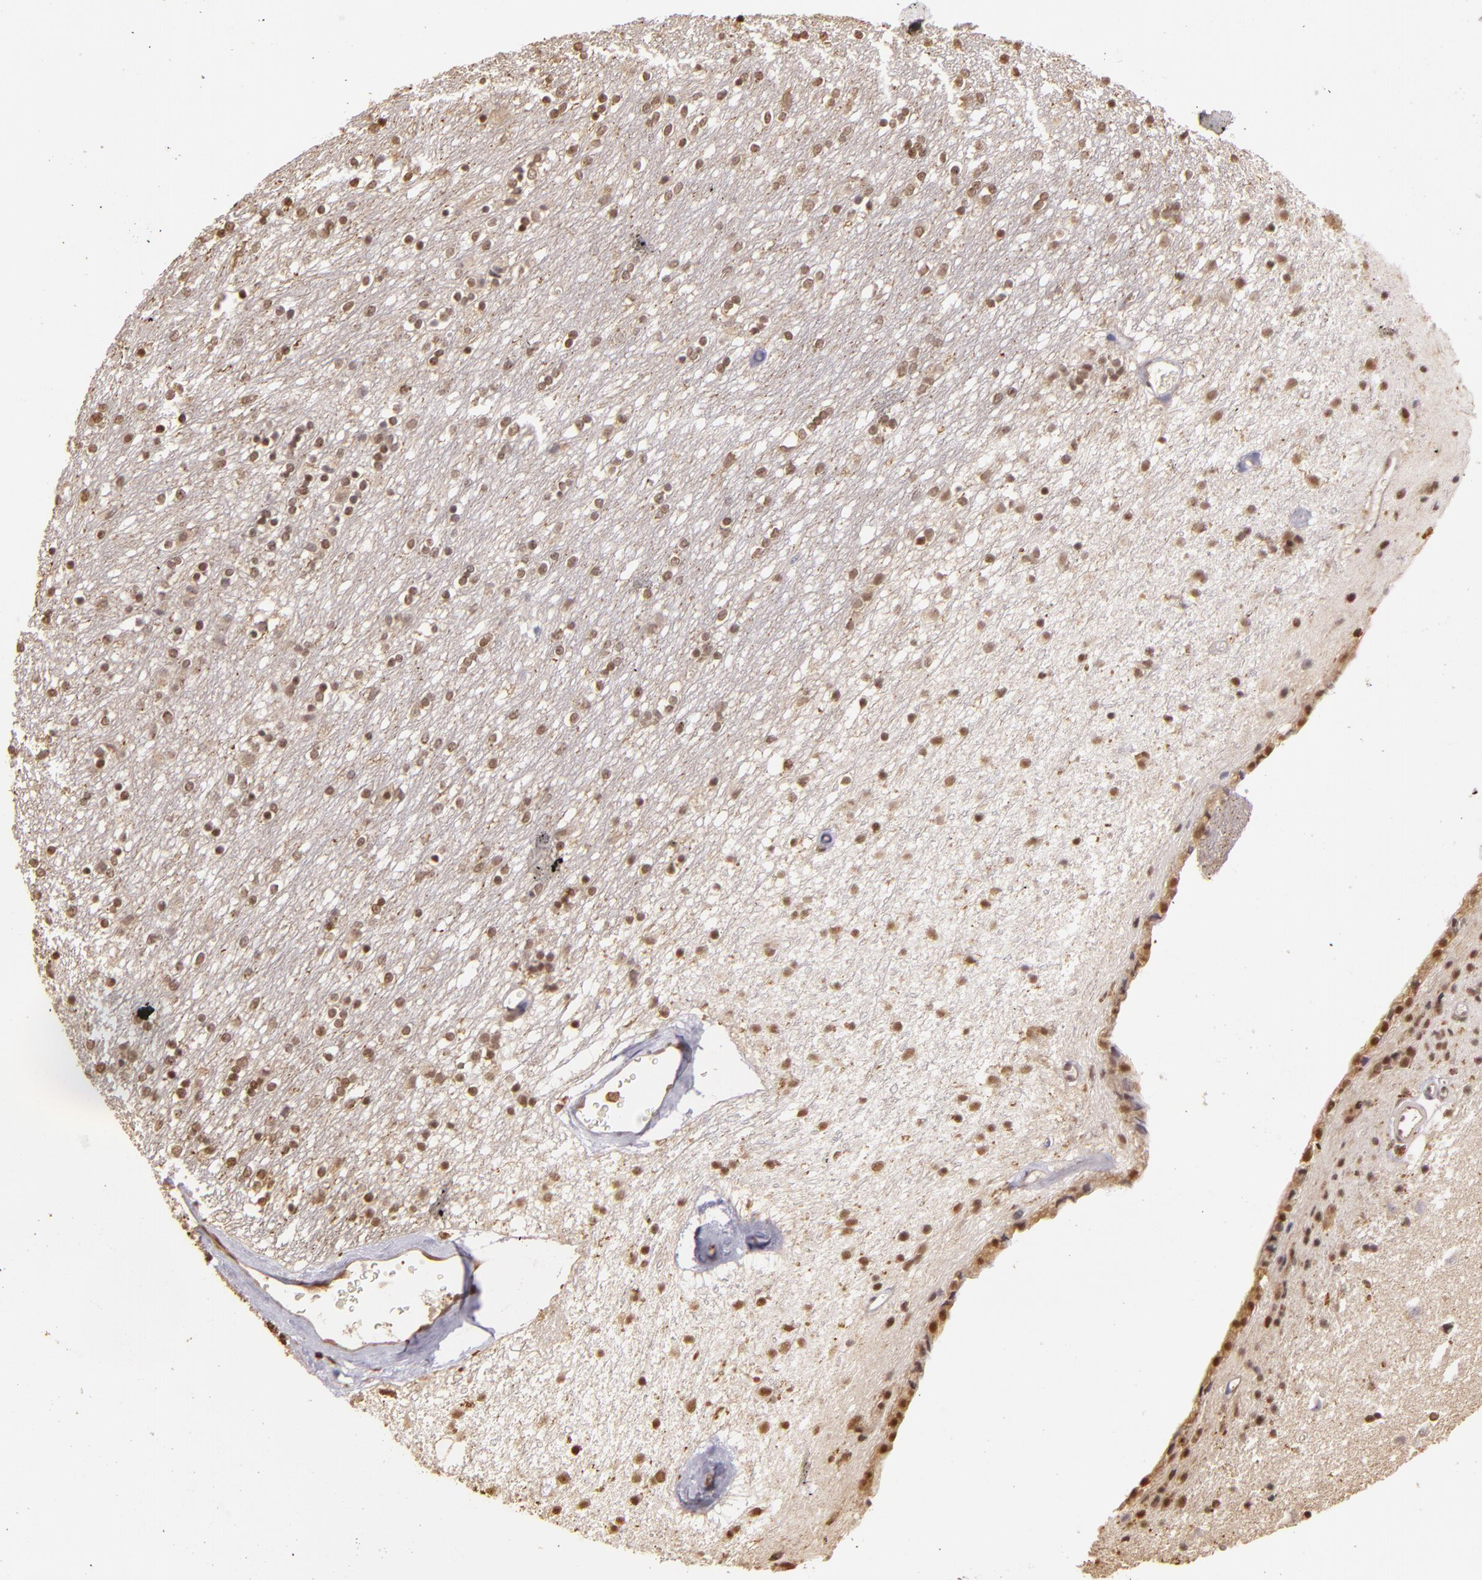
{"staining": {"intensity": "weak", "quantity": "25%-75%", "location": "nuclear"}, "tissue": "caudate", "cell_type": "Glial cells", "image_type": "normal", "snomed": [{"axis": "morphology", "description": "Normal tissue, NOS"}, {"axis": "topography", "description": "Lateral ventricle wall"}], "caption": "Weak nuclear staining is seen in approximately 25%-75% of glial cells in unremarkable caudate. (Stains: DAB (3,3'-diaminobenzidine) in brown, nuclei in blue, Microscopy: brightfield microscopy at high magnification).", "gene": "ARPC2", "patient": {"sex": "female", "age": 54}}